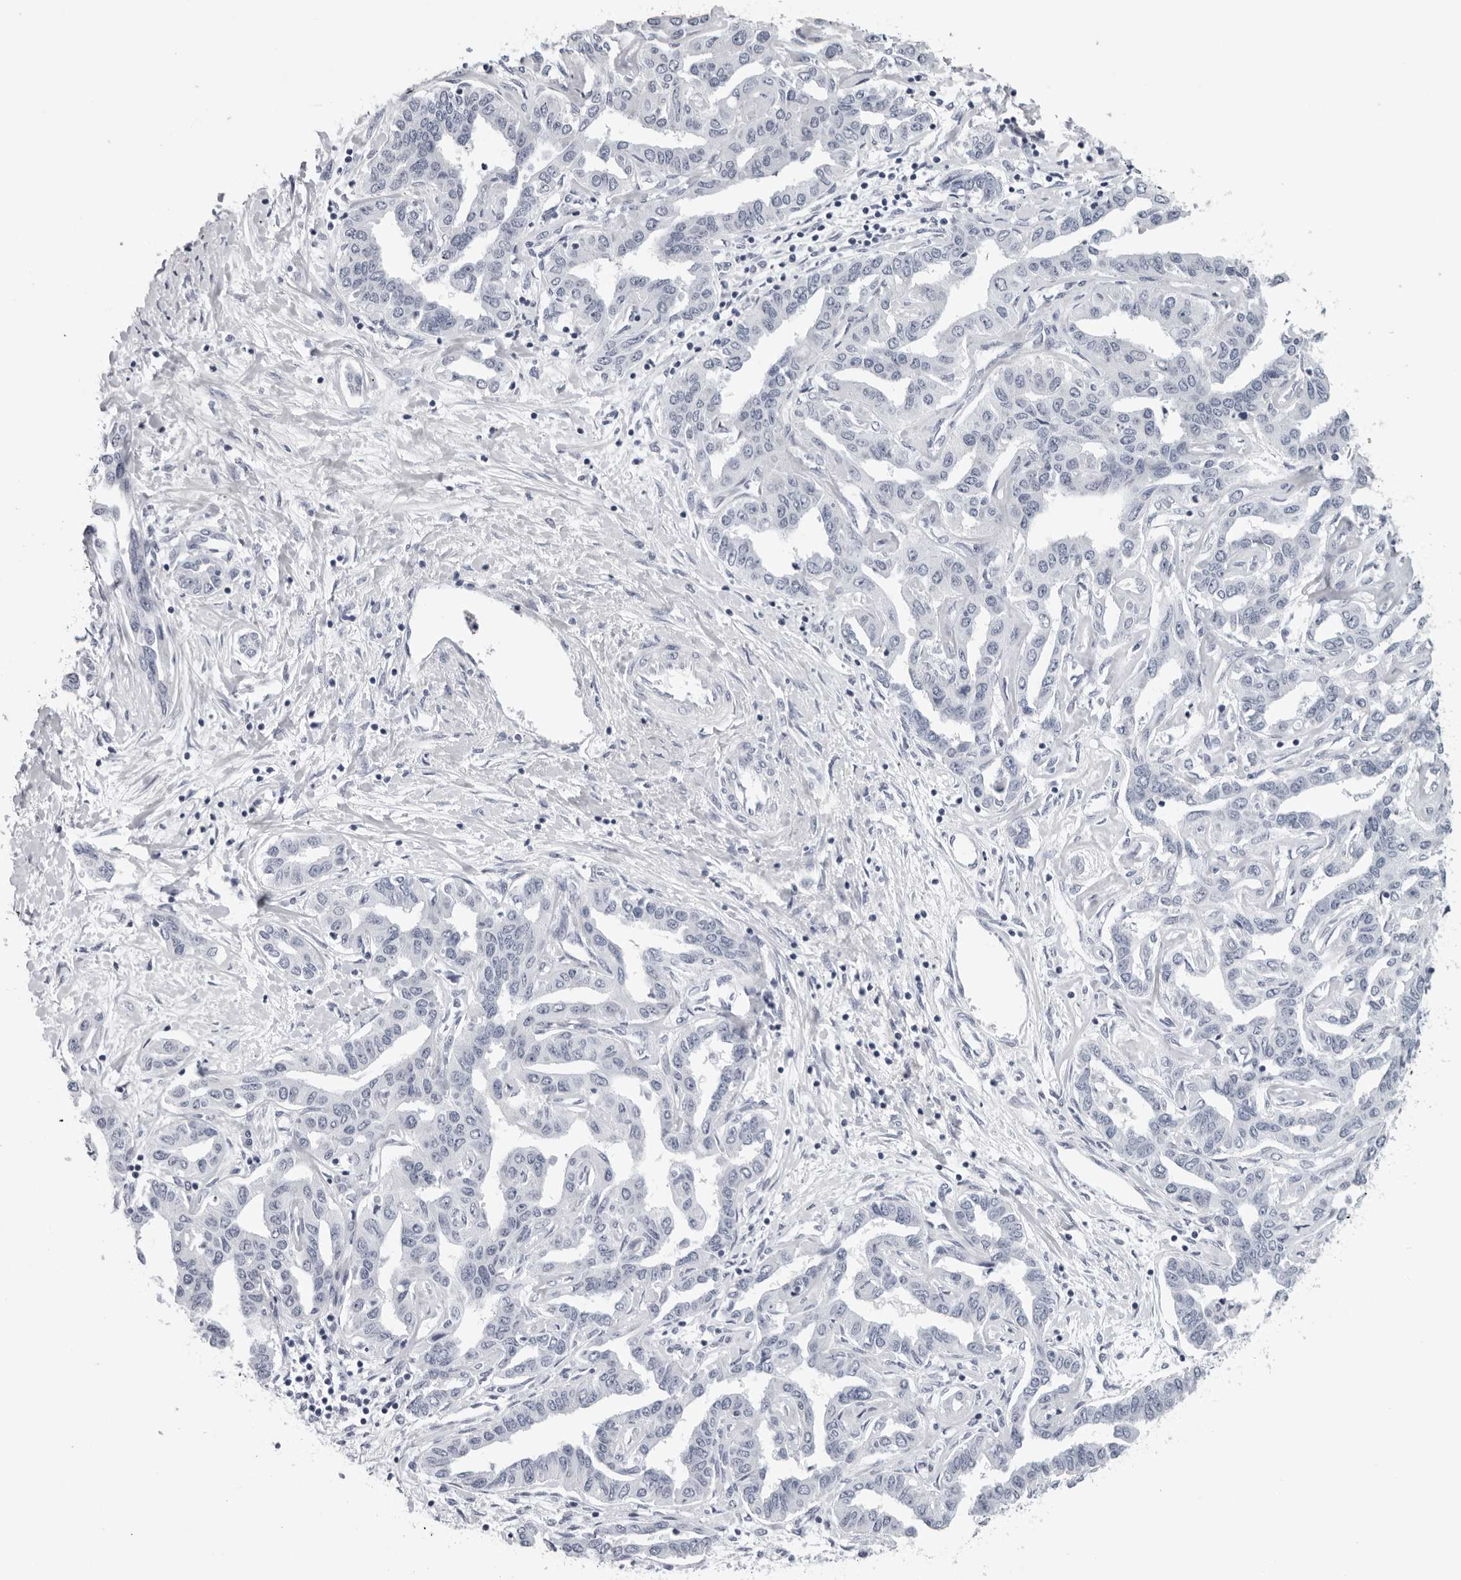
{"staining": {"intensity": "negative", "quantity": "none", "location": "none"}, "tissue": "liver cancer", "cell_type": "Tumor cells", "image_type": "cancer", "snomed": [{"axis": "morphology", "description": "Cholangiocarcinoma"}, {"axis": "topography", "description": "Liver"}], "caption": "A photomicrograph of liver cholangiocarcinoma stained for a protein shows no brown staining in tumor cells.", "gene": "CPT2", "patient": {"sex": "male", "age": 59}}